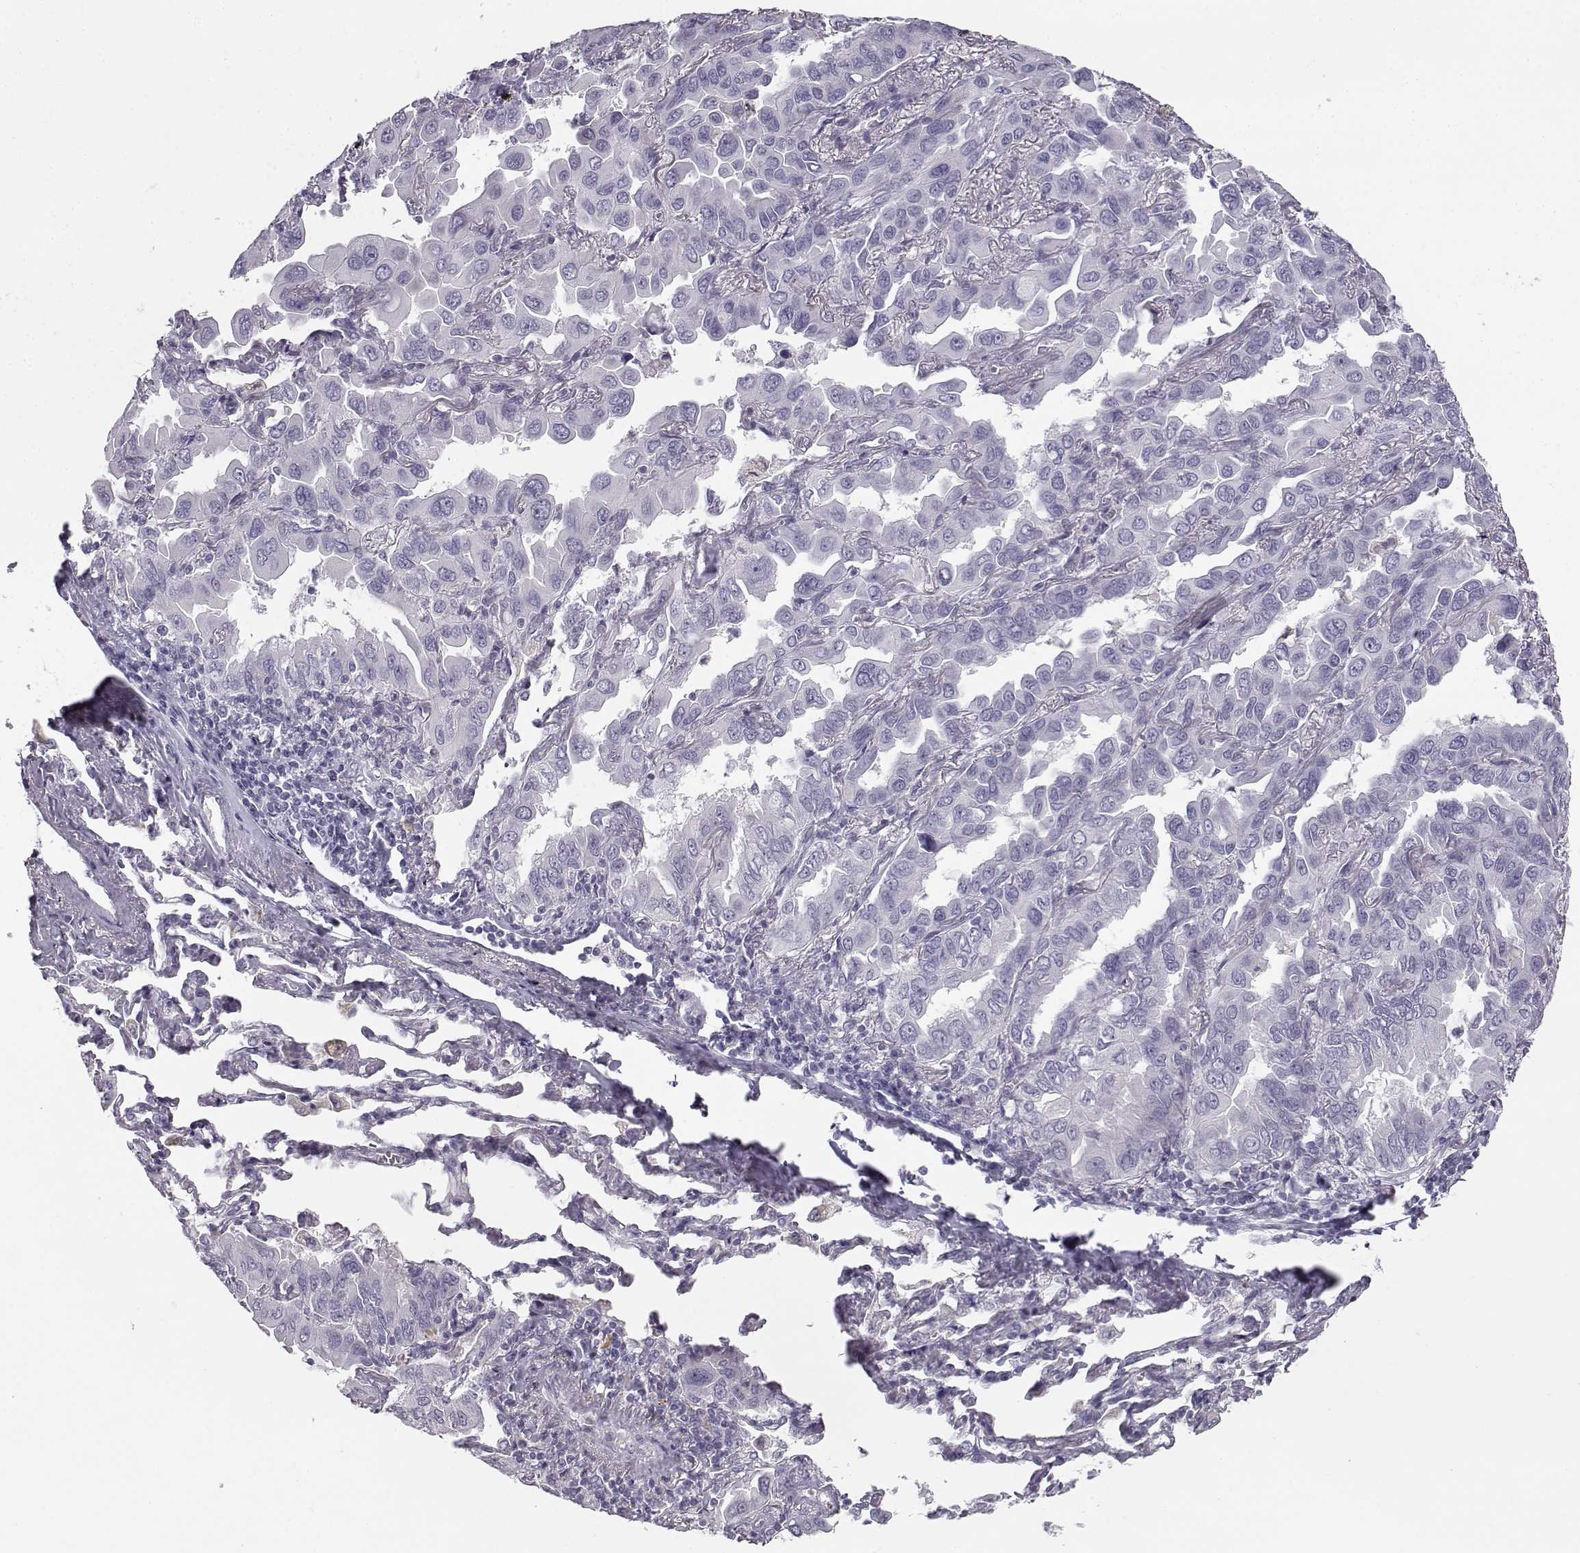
{"staining": {"intensity": "negative", "quantity": "none", "location": "none"}, "tissue": "lung cancer", "cell_type": "Tumor cells", "image_type": "cancer", "snomed": [{"axis": "morphology", "description": "Adenocarcinoma, NOS"}, {"axis": "topography", "description": "Lung"}], "caption": "IHC photomicrograph of neoplastic tissue: lung adenocarcinoma stained with DAB reveals no significant protein expression in tumor cells. (DAB (3,3'-diaminobenzidine) IHC, high magnification).", "gene": "MYCBPAP", "patient": {"sex": "male", "age": 64}}